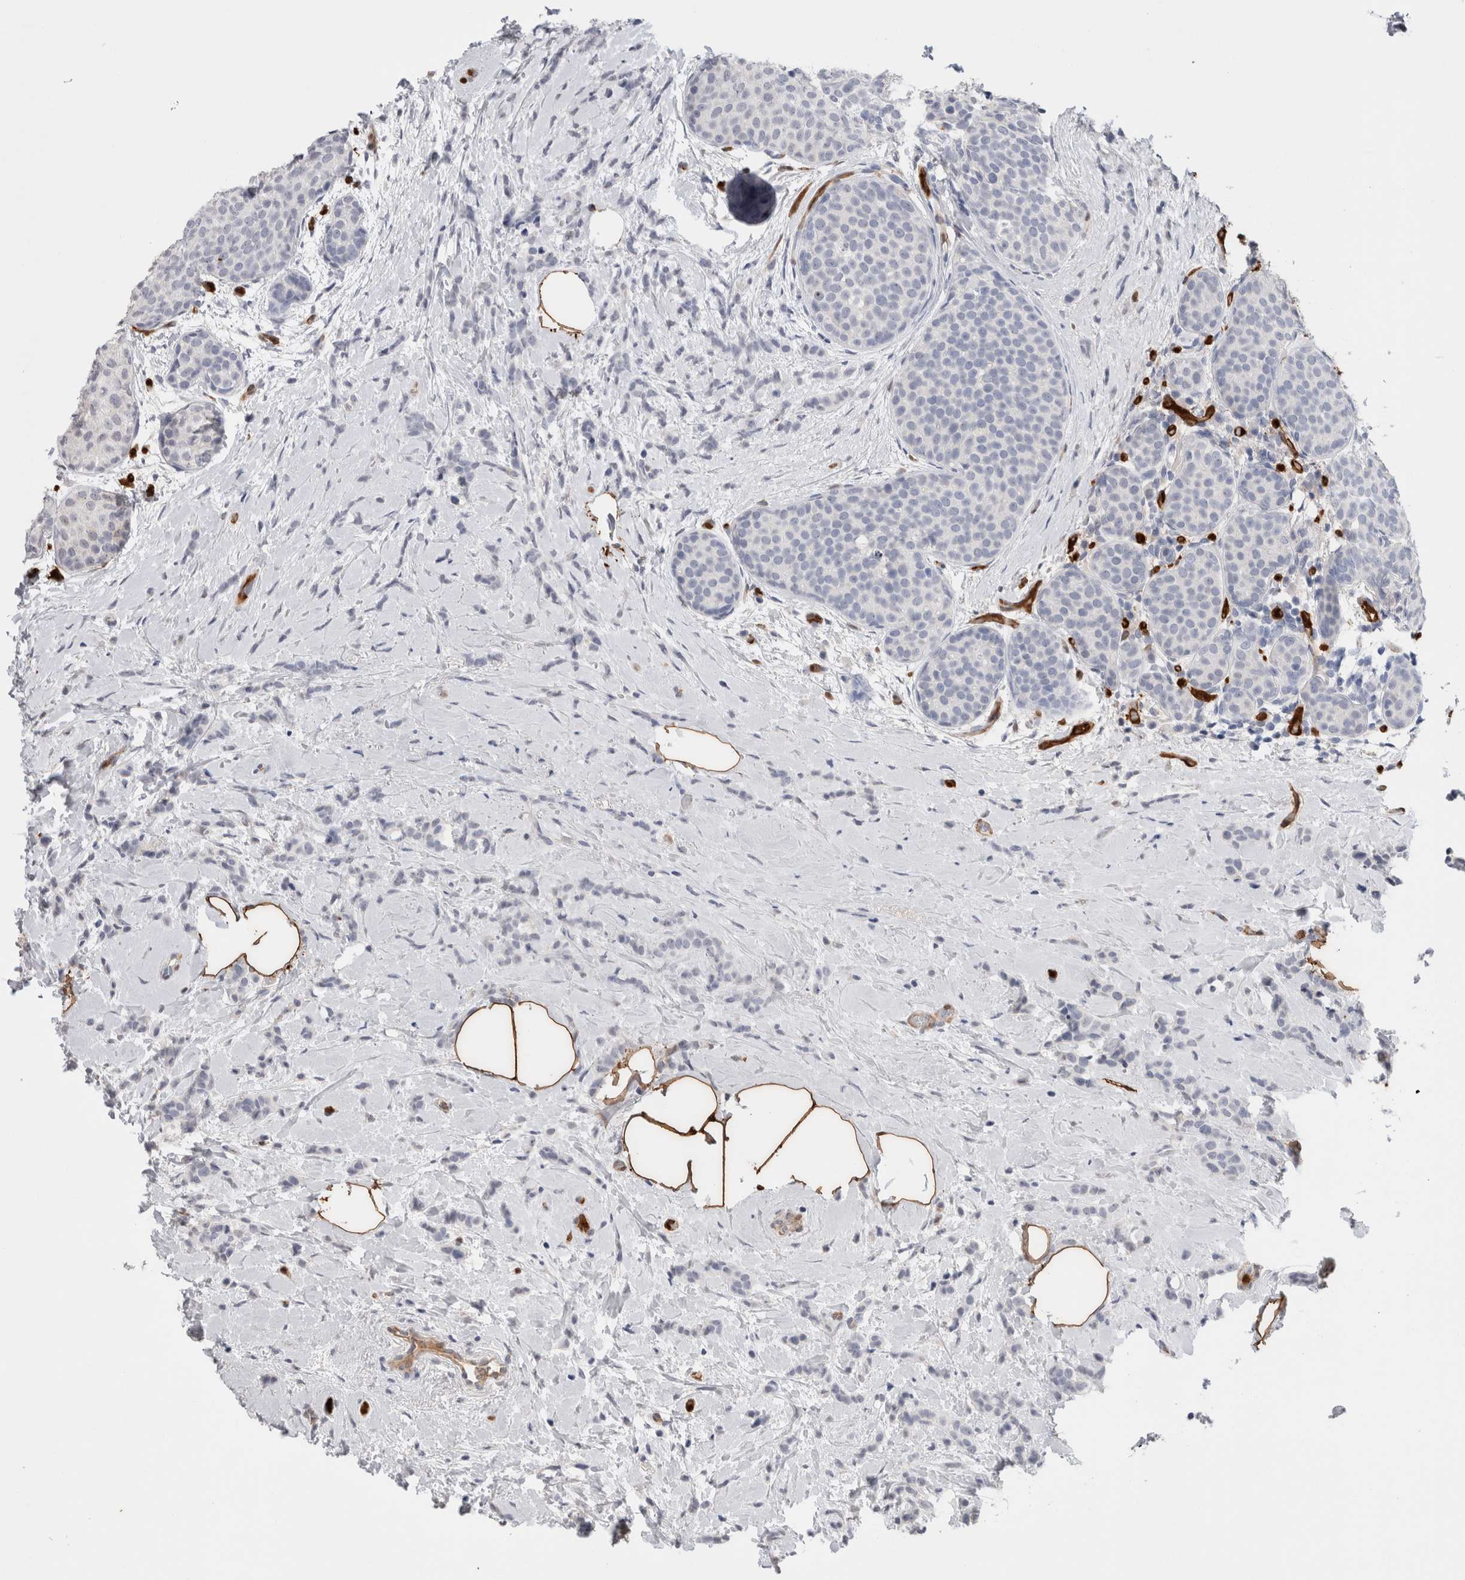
{"staining": {"intensity": "negative", "quantity": "none", "location": "none"}, "tissue": "breast cancer", "cell_type": "Tumor cells", "image_type": "cancer", "snomed": [{"axis": "morphology", "description": "Lobular carcinoma, in situ"}, {"axis": "morphology", "description": "Lobular carcinoma"}, {"axis": "topography", "description": "Breast"}], "caption": "A histopathology image of human breast lobular carcinoma in situ is negative for staining in tumor cells. (Immunohistochemistry (ihc), brightfield microscopy, high magnification).", "gene": "FABP4", "patient": {"sex": "female", "age": 41}}